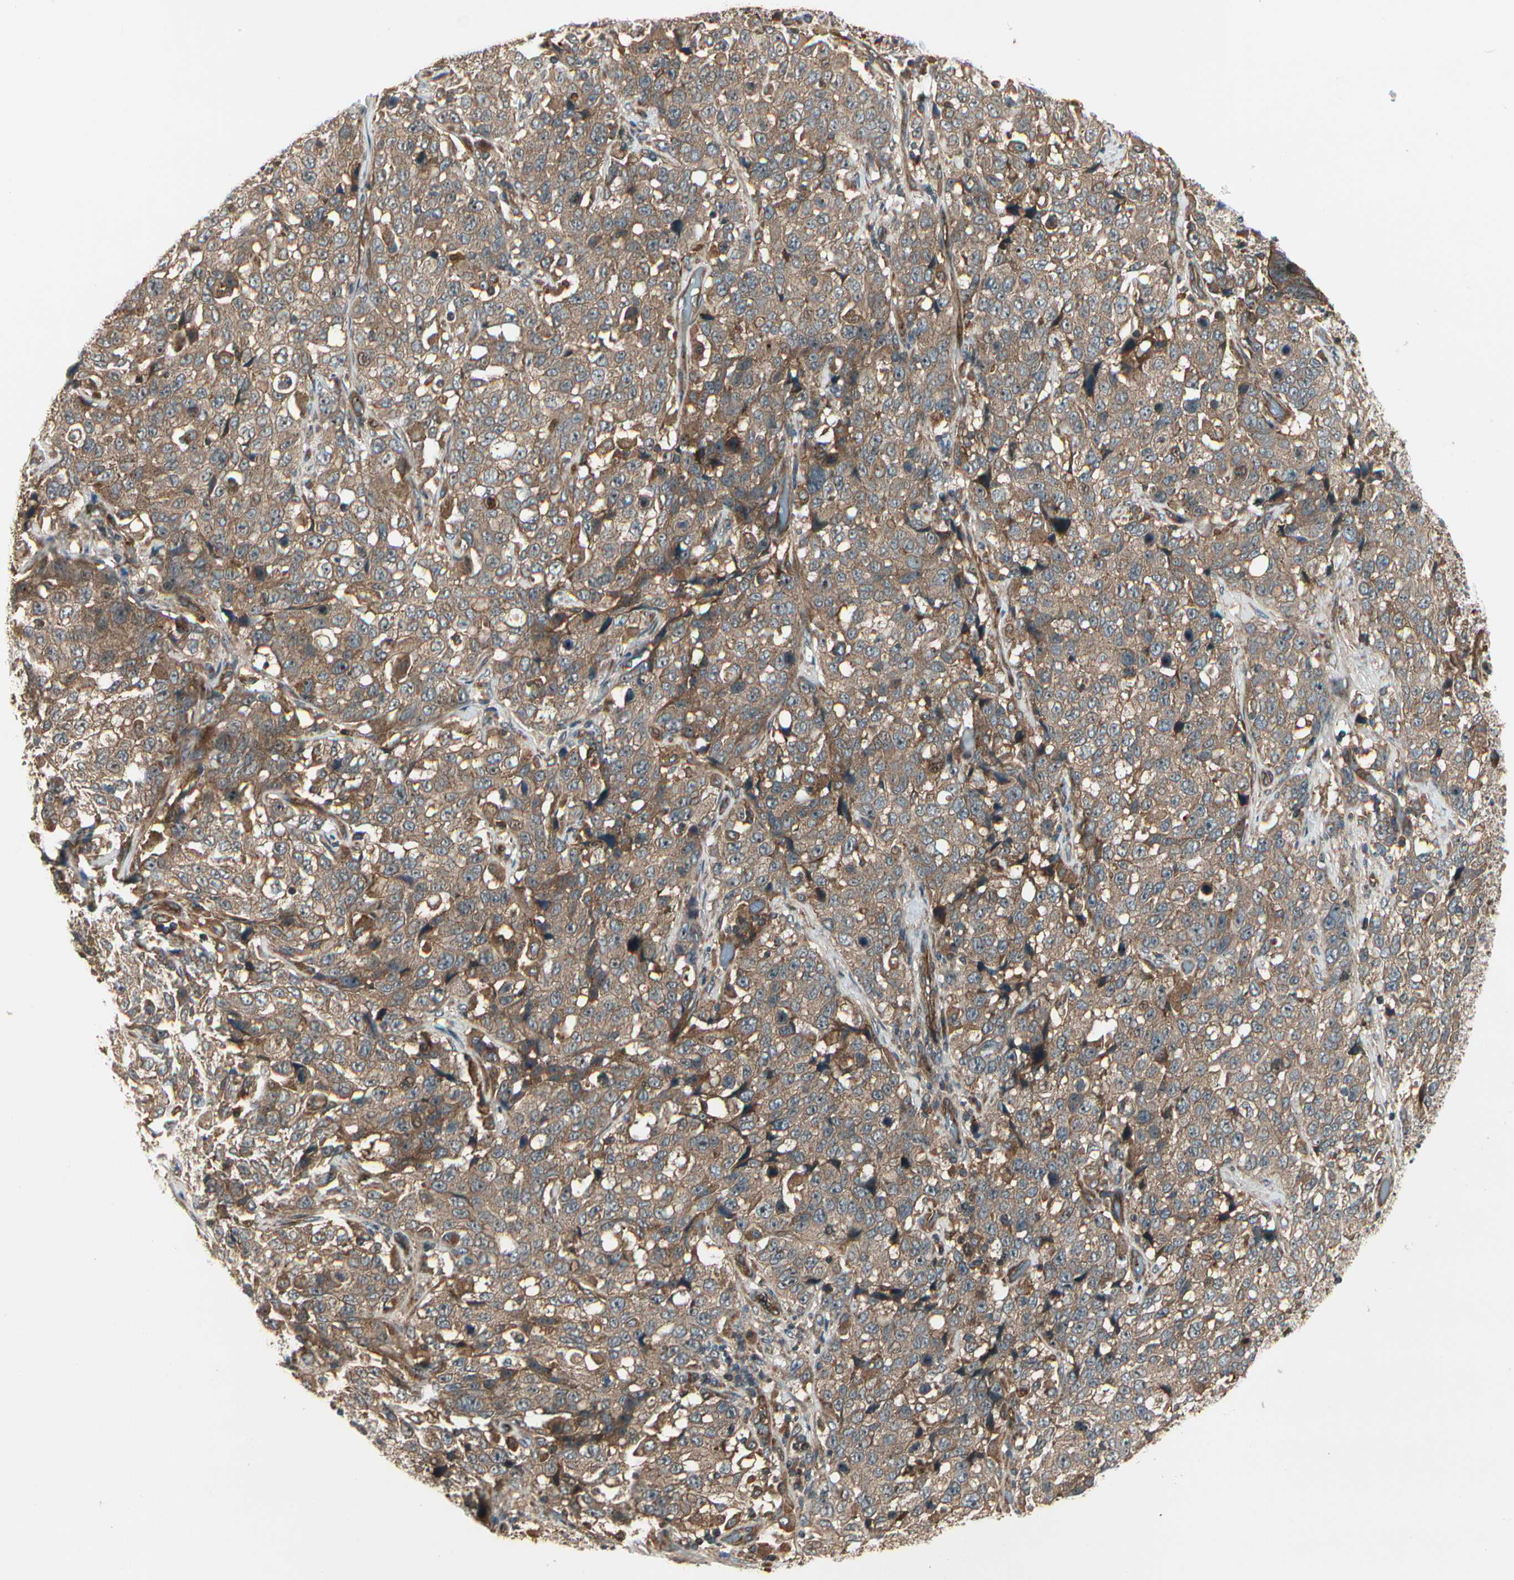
{"staining": {"intensity": "moderate", "quantity": ">75%", "location": "cytoplasmic/membranous"}, "tissue": "stomach cancer", "cell_type": "Tumor cells", "image_type": "cancer", "snomed": [{"axis": "morphology", "description": "Normal tissue, NOS"}, {"axis": "morphology", "description": "Adenocarcinoma, NOS"}, {"axis": "topography", "description": "Stomach"}], "caption": "A micrograph of human adenocarcinoma (stomach) stained for a protein demonstrates moderate cytoplasmic/membranous brown staining in tumor cells. Nuclei are stained in blue.", "gene": "FKBP15", "patient": {"sex": "male", "age": 48}}